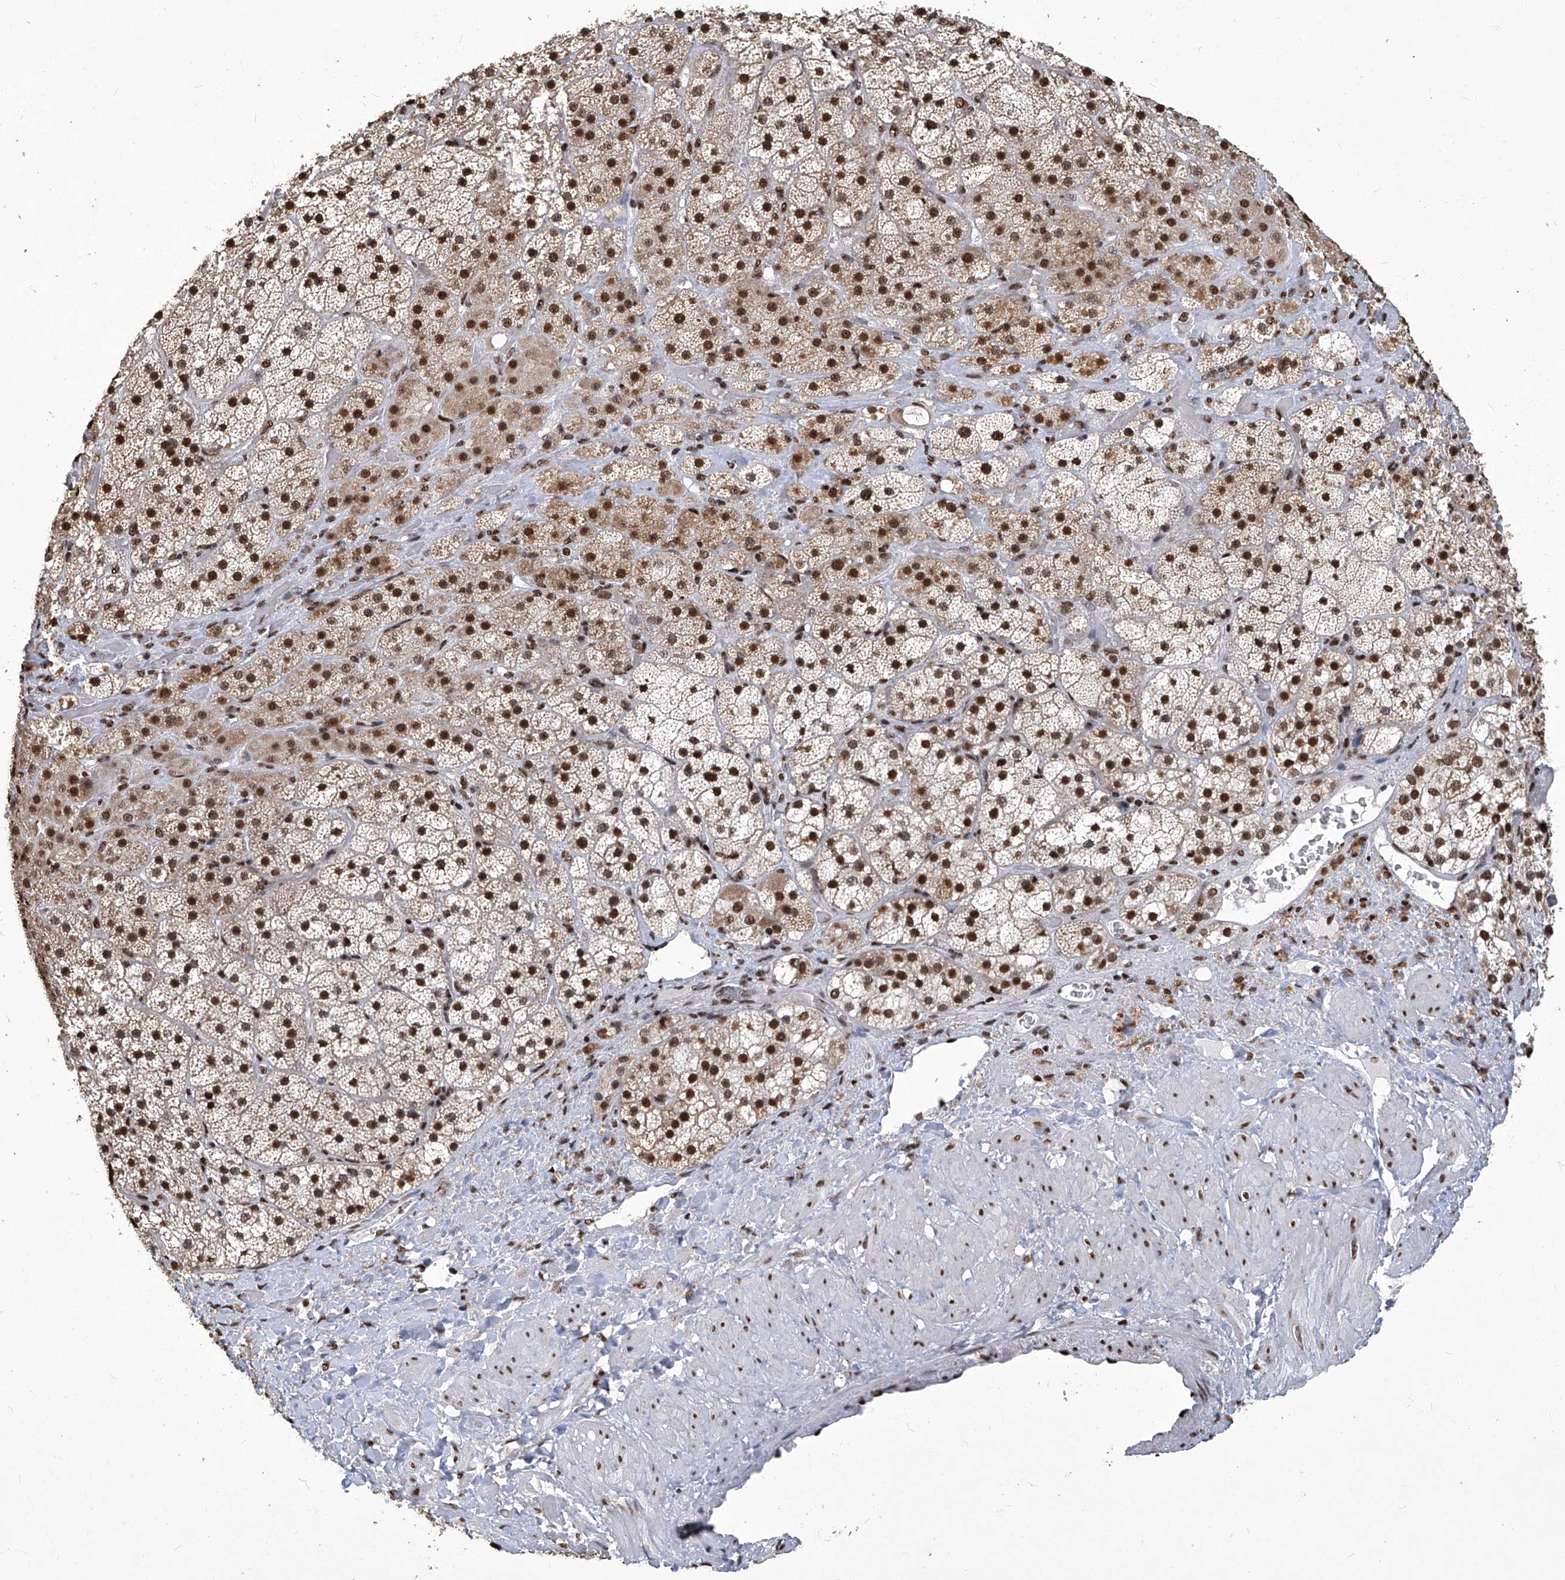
{"staining": {"intensity": "strong", "quantity": ">75%", "location": "nuclear"}, "tissue": "adrenal gland", "cell_type": "Glandular cells", "image_type": "normal", "snomed": [{"axis": "morphology", "description": "Normal tissue, NOS"}, {"axis": "topography", "description": "Adrenal gland"}], "caption": "Immunohistochemistry (IHC) (DAB) staining of normal human adrenal gland exhibits strong nuclear protein staining in about >75% of glandular cells.", "gene": "HBP1", "patient": {"sex": "male", "age": 57}}